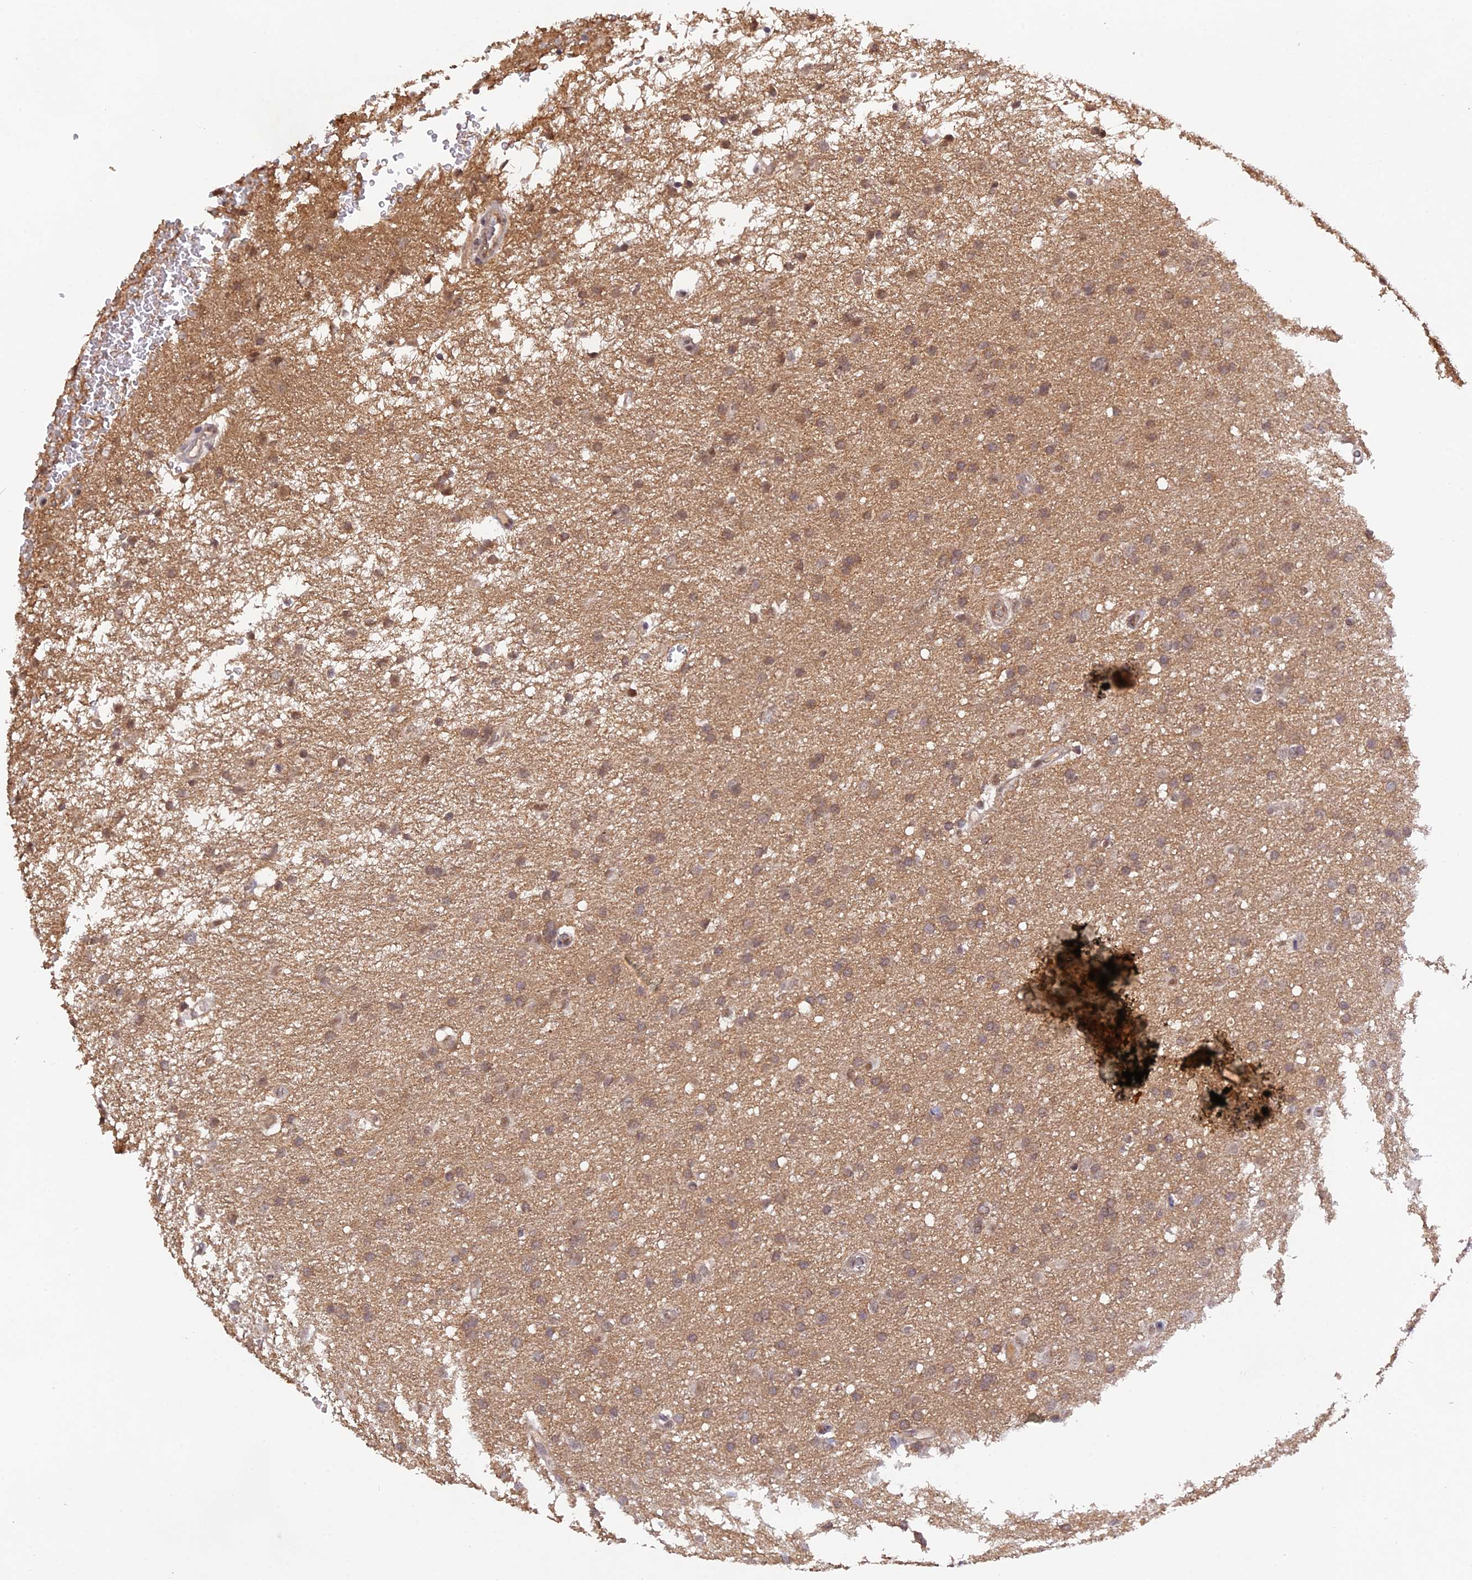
{"staining": {"intensity": "weak", "quantity": ">75%", "location": "cytoplasmic/membranous,nuclear"}, "tissue": "glioma", "cell_type": "Tumor cells", "image_type": "cancer", "snomed": [{"axis": "morphology", "description": "Glioma, malignant, High grade"}, {"axis": "topography", "description": "Cerebral cortex"}], "caption": "Tumor cells reveal weak cytoplasmic/membranous and nuclear positivity in approximately >75% of cells in high-grade glioma (malignant).", "gene": "ZNF436", "patient": {"sex": "female", "age": 36}}